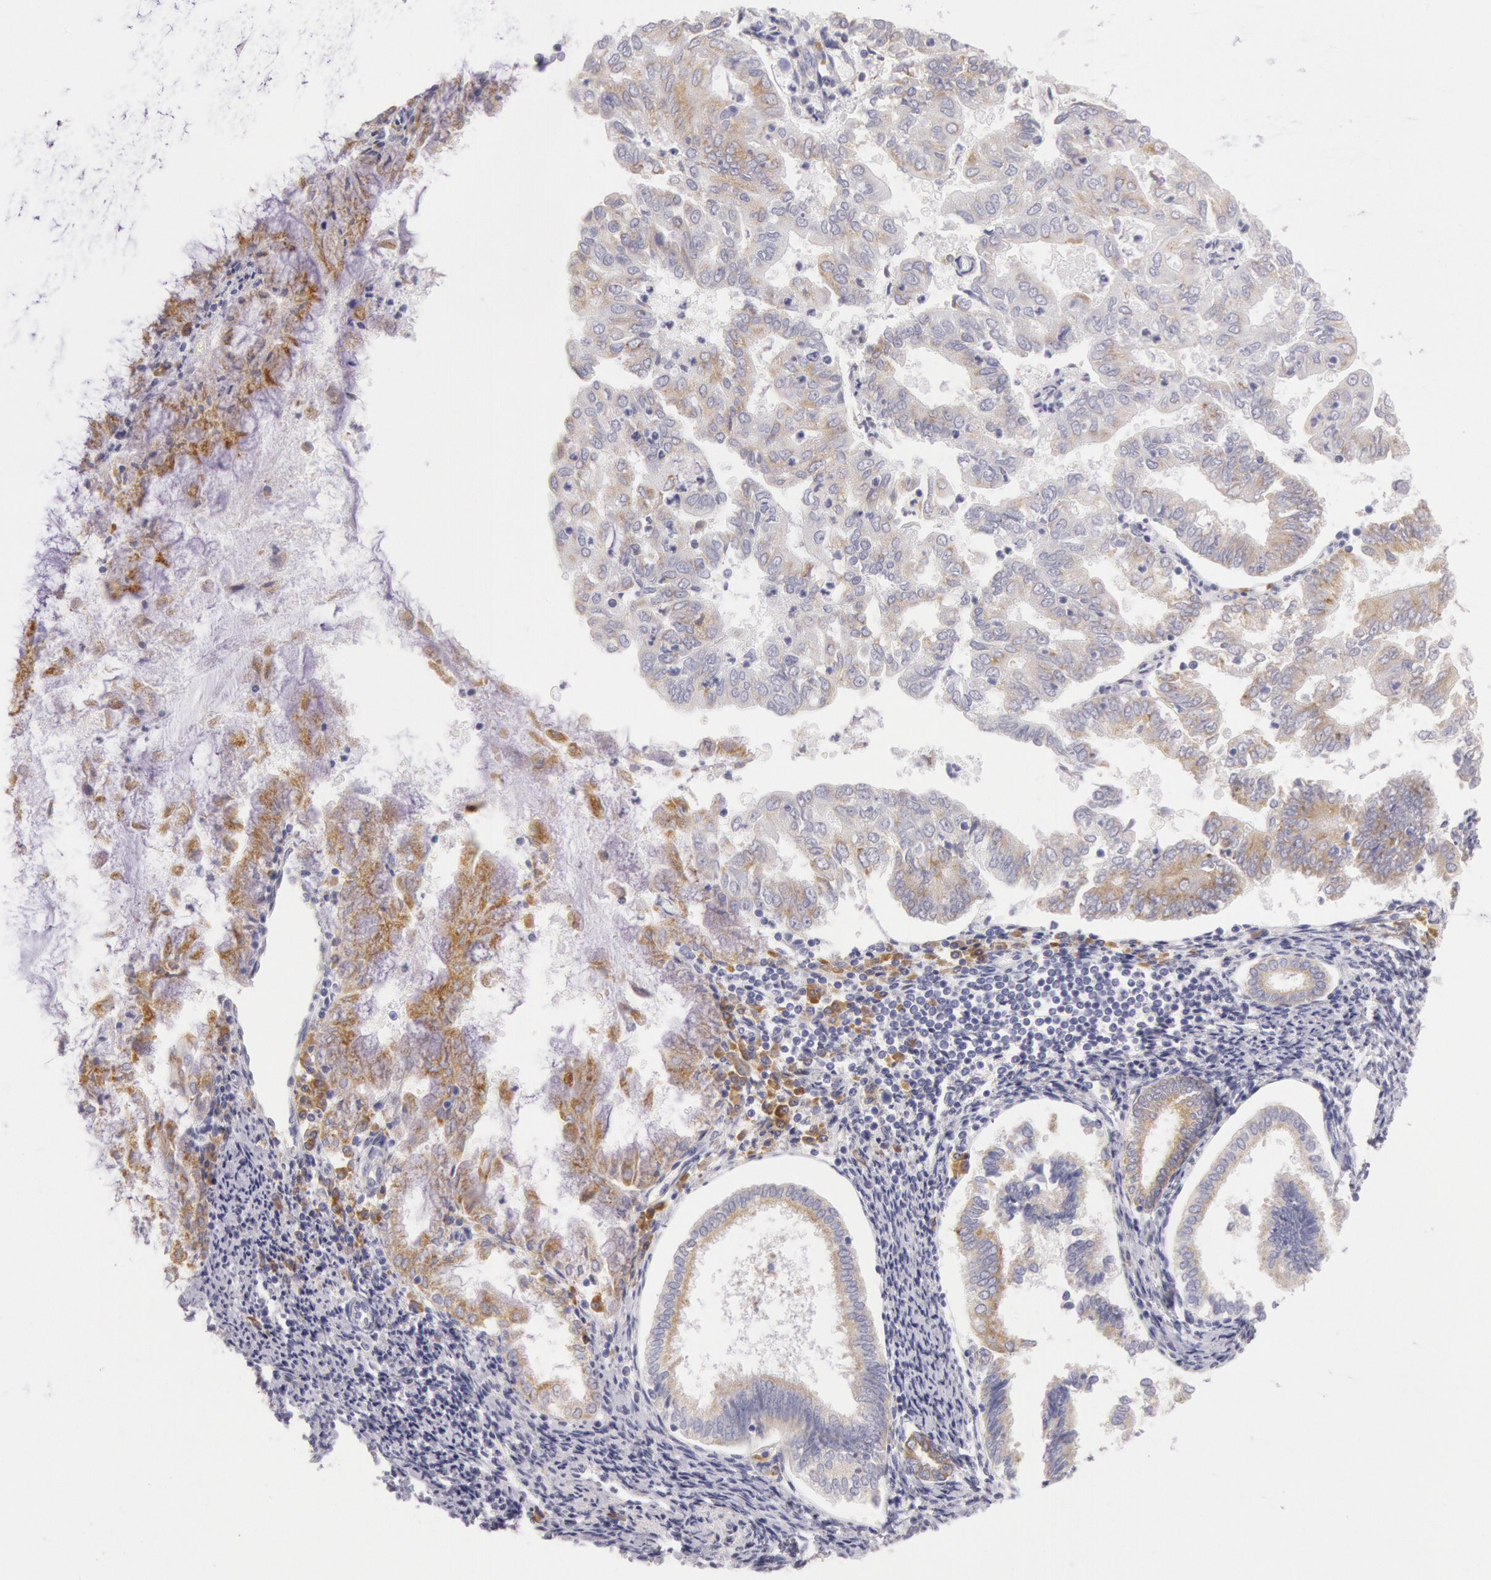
{"staining": {"intensity": "weak", "quantity": "25%-75%", "location": "cytoplasmic/membranous"}, "tissue": "endometrial cancer", "cell_type": "Tumor cells", "image_type": "cancer", "snomed": [{"axis": "morphology", "description": "Adenocarcinoma, NOS"}, {"axis": "topography", "description": "Endometrium"}], "caption": "Weak cytoplasmic/membranous staining for a protein is appreciated in about 25%-75% of tumor cells of adenocarcinoma (endometrial) using immunohistochemistry (IHC).", "gene": "CIDEB", "patient": {"sex": "female", "age": 79}}